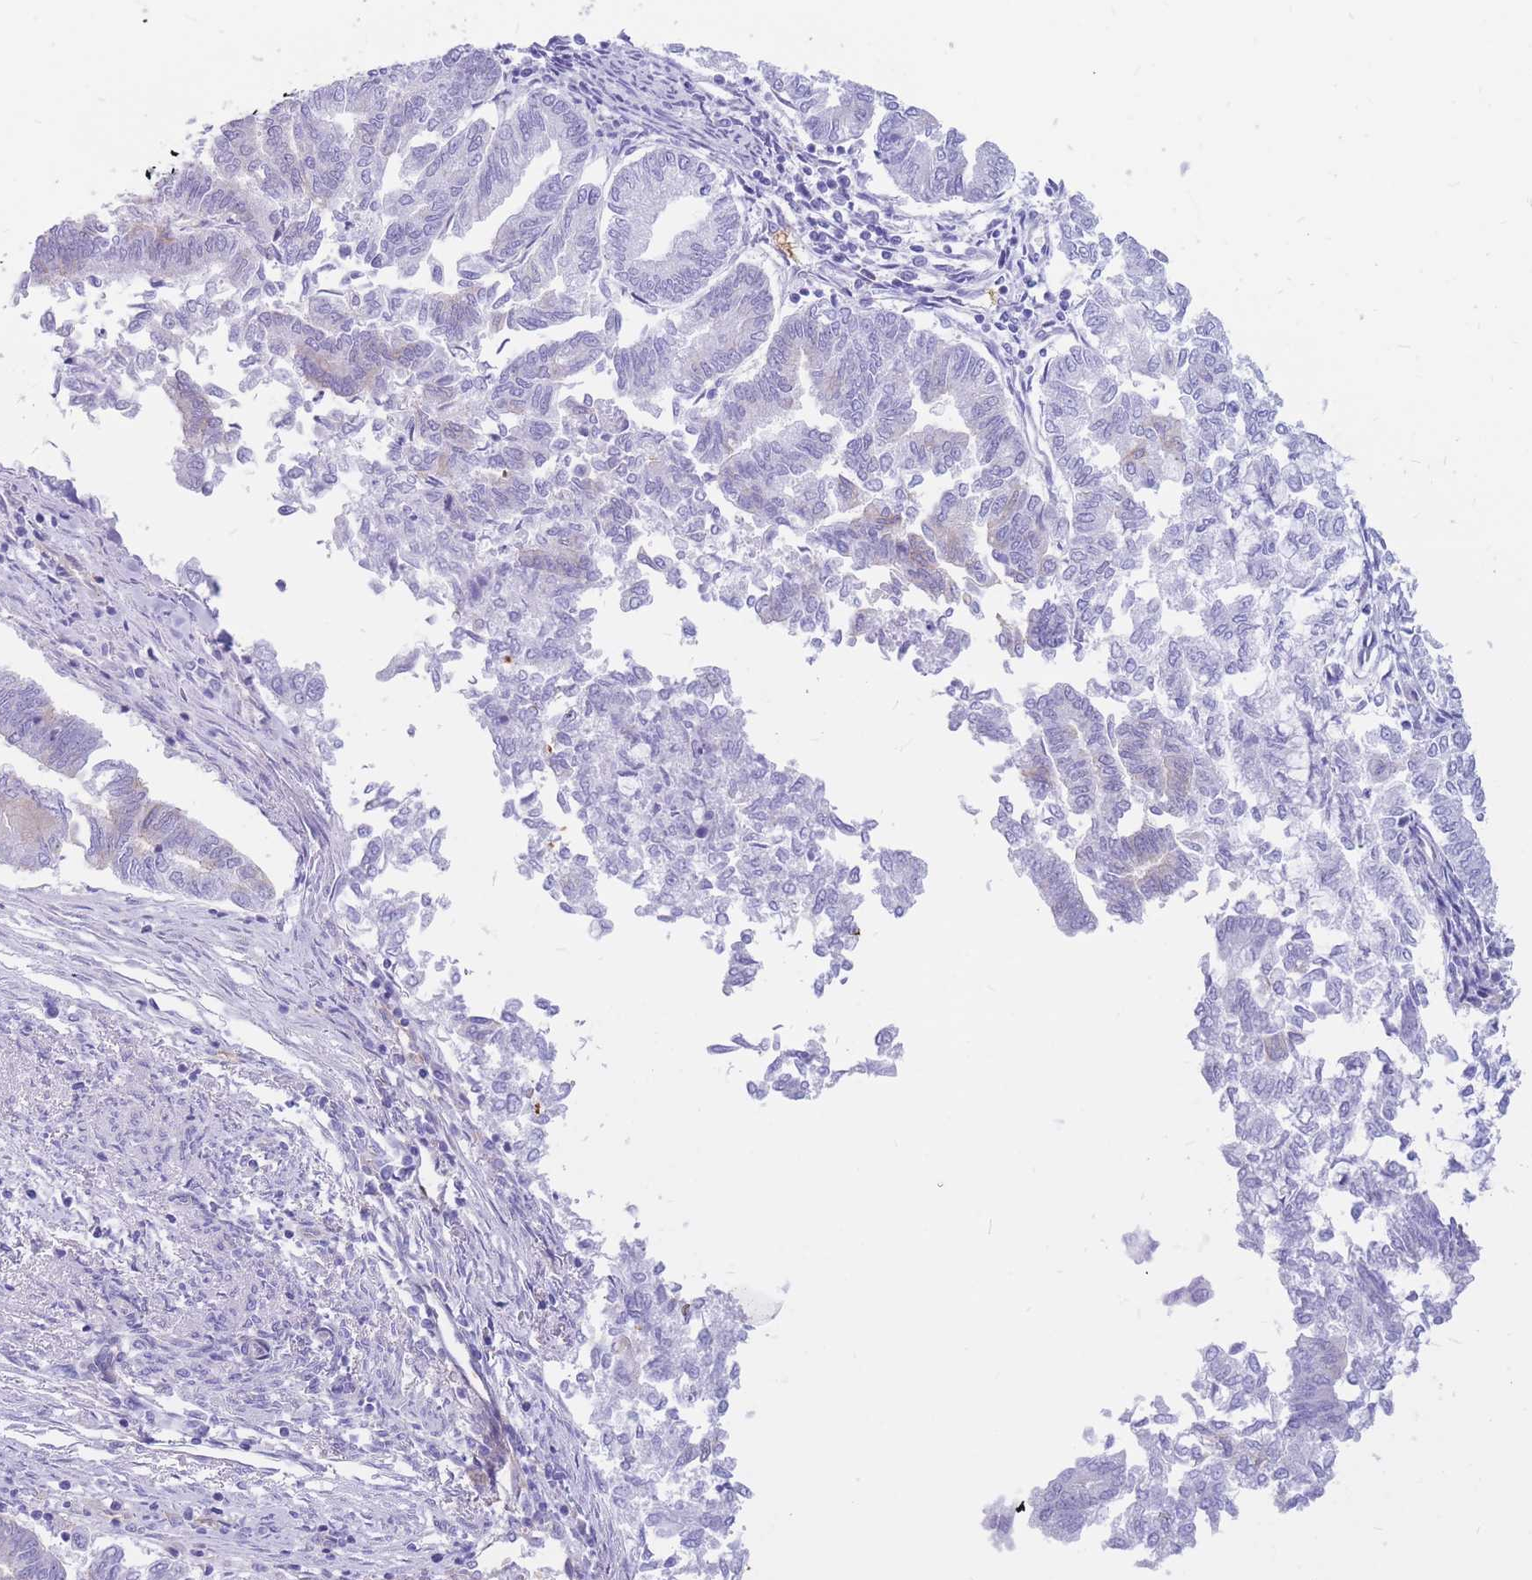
{"staining": {"intensity": "negative", "quantity": "none", "location": "none"}, "tissue": "endometrial cancer", "cell_type": "Tumor cells", "image_type": "cancer", "snomed": [{"axis": "morphology", "description": "Adenocarcinoma, NOS"}, {"axis": "topography", "description": "Endometrium"}], "caption": "This is an immunohistochemistry (IHC) histopathology image of endometrial adenocarcinoma. There is no staining in tumor cells.", "gene": "ADD2", "patient": {"sex": "female", "age": 79}}